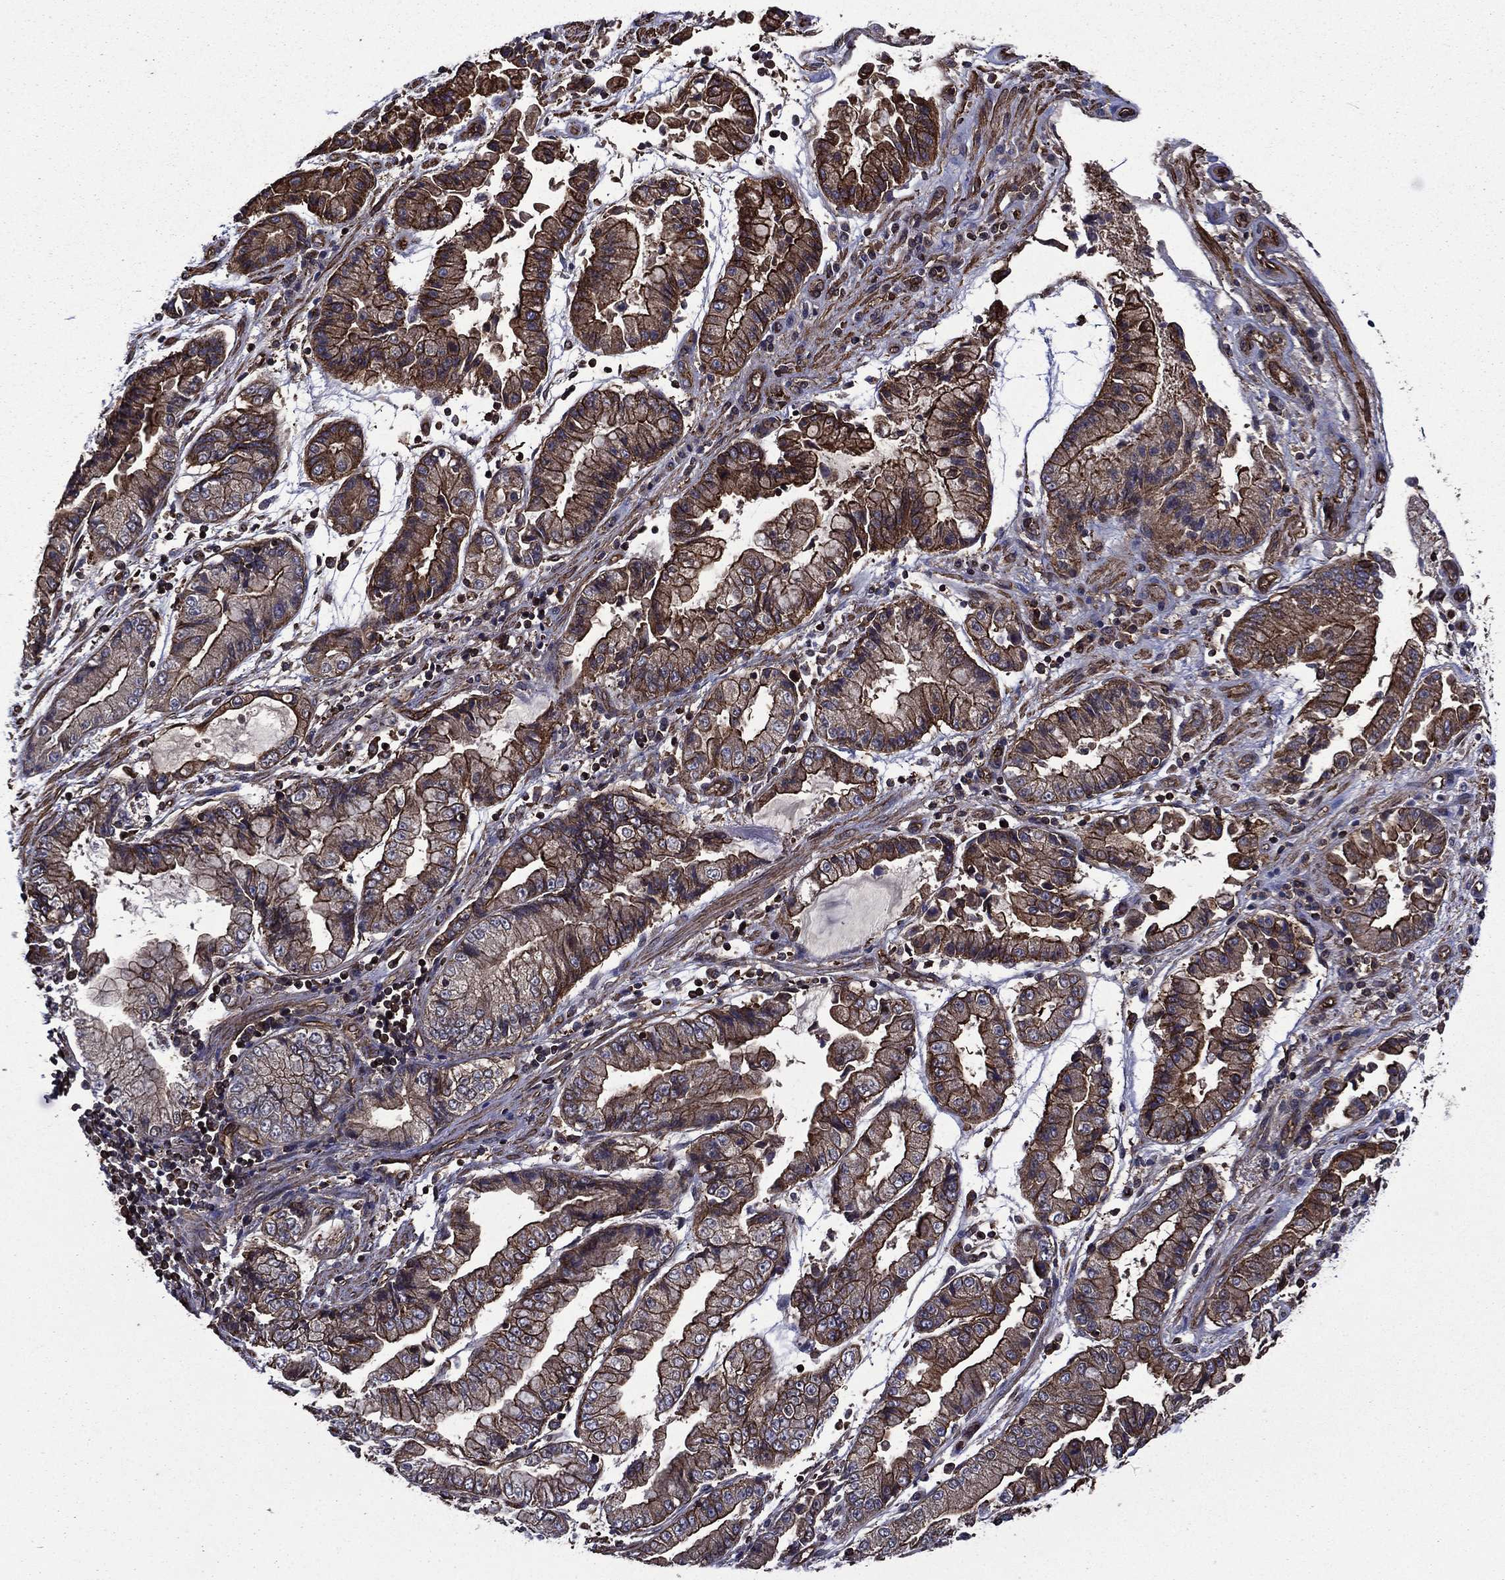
{"staining": {"intensity": "strong", "quantity": "25%-75%", "location": "cytoplasmic/membranous"}, "tissue": "stomach cancer", "cell_type": "Tumor cells", "image_type": "cancer", "snomed": [{"axis": "morphology", "description": "Adenocarcinoma, NOS"}, {"axis": "topography", "description": "Stomach, upper"}], "caption": "Human adenocarcinoma (stomach) stained for a protein (brown) demonstrates strong cytoplasmic/membranous positive expression in about 25%-75% of tumor cells.", "gene": "PLPP3", "patient": {"sex": "female", "age": 74}}